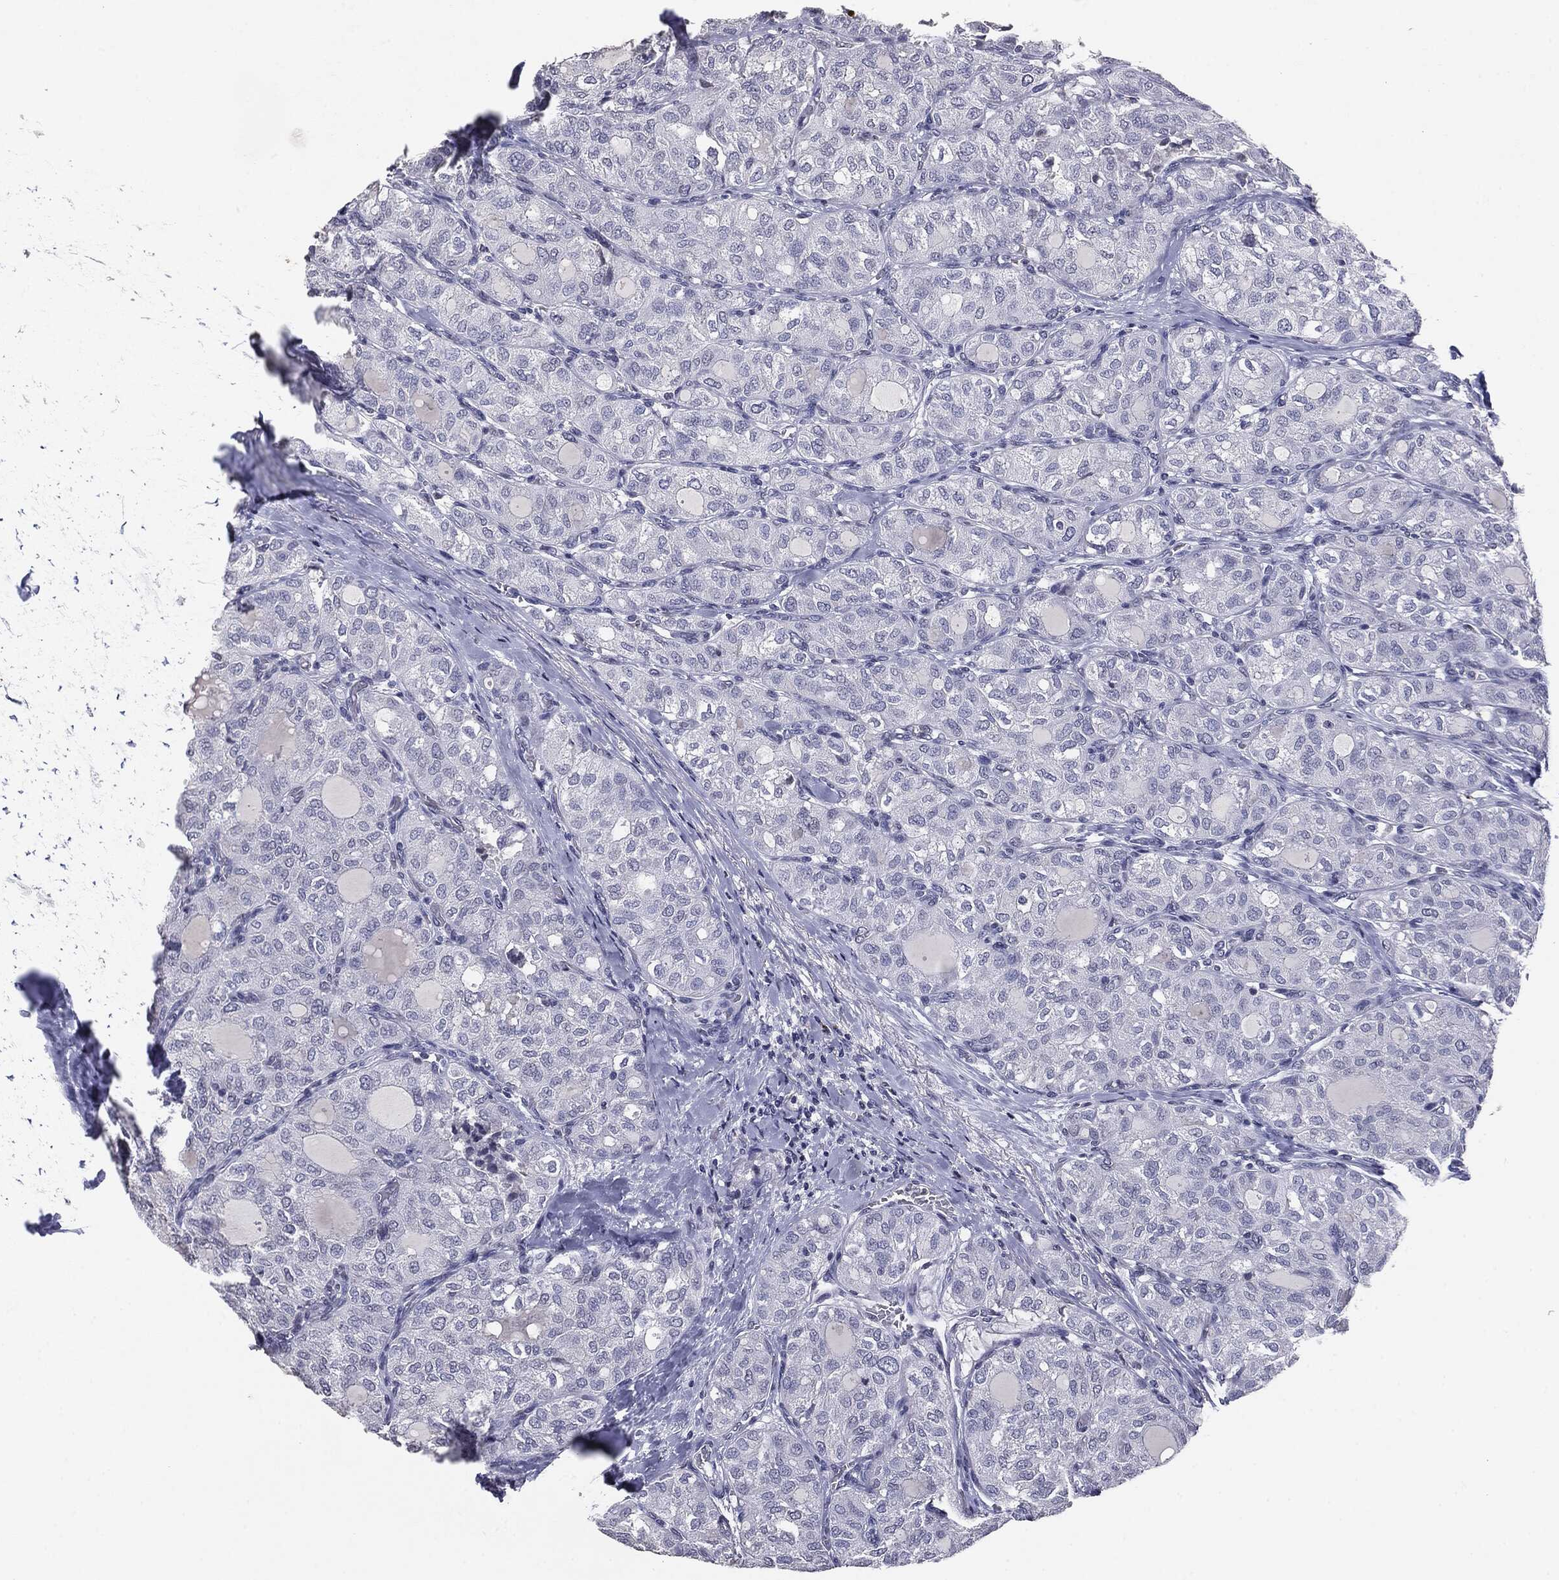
{"staining": {"intensity": "negative", "quantity": "none", "location": "none"}, "tissue": "thyroid cancer", "cell_type": "Tumor cells", "image_type": "cancer", "snomed": [{"axis": "morphology", "description": "Follicular adenoma carcinoma, NOS"}, {"axis": "topography", "description": "Thyroid gland"}], "caption": "High power microscopy image of an immunohistochemistry micrograph of thyroid cancer (follicular adenoma carcinoma), revealing no significant positivity in tumor cells.", "gene": "SERPINB4", "patient": {"sex": "male", "age": 75}}